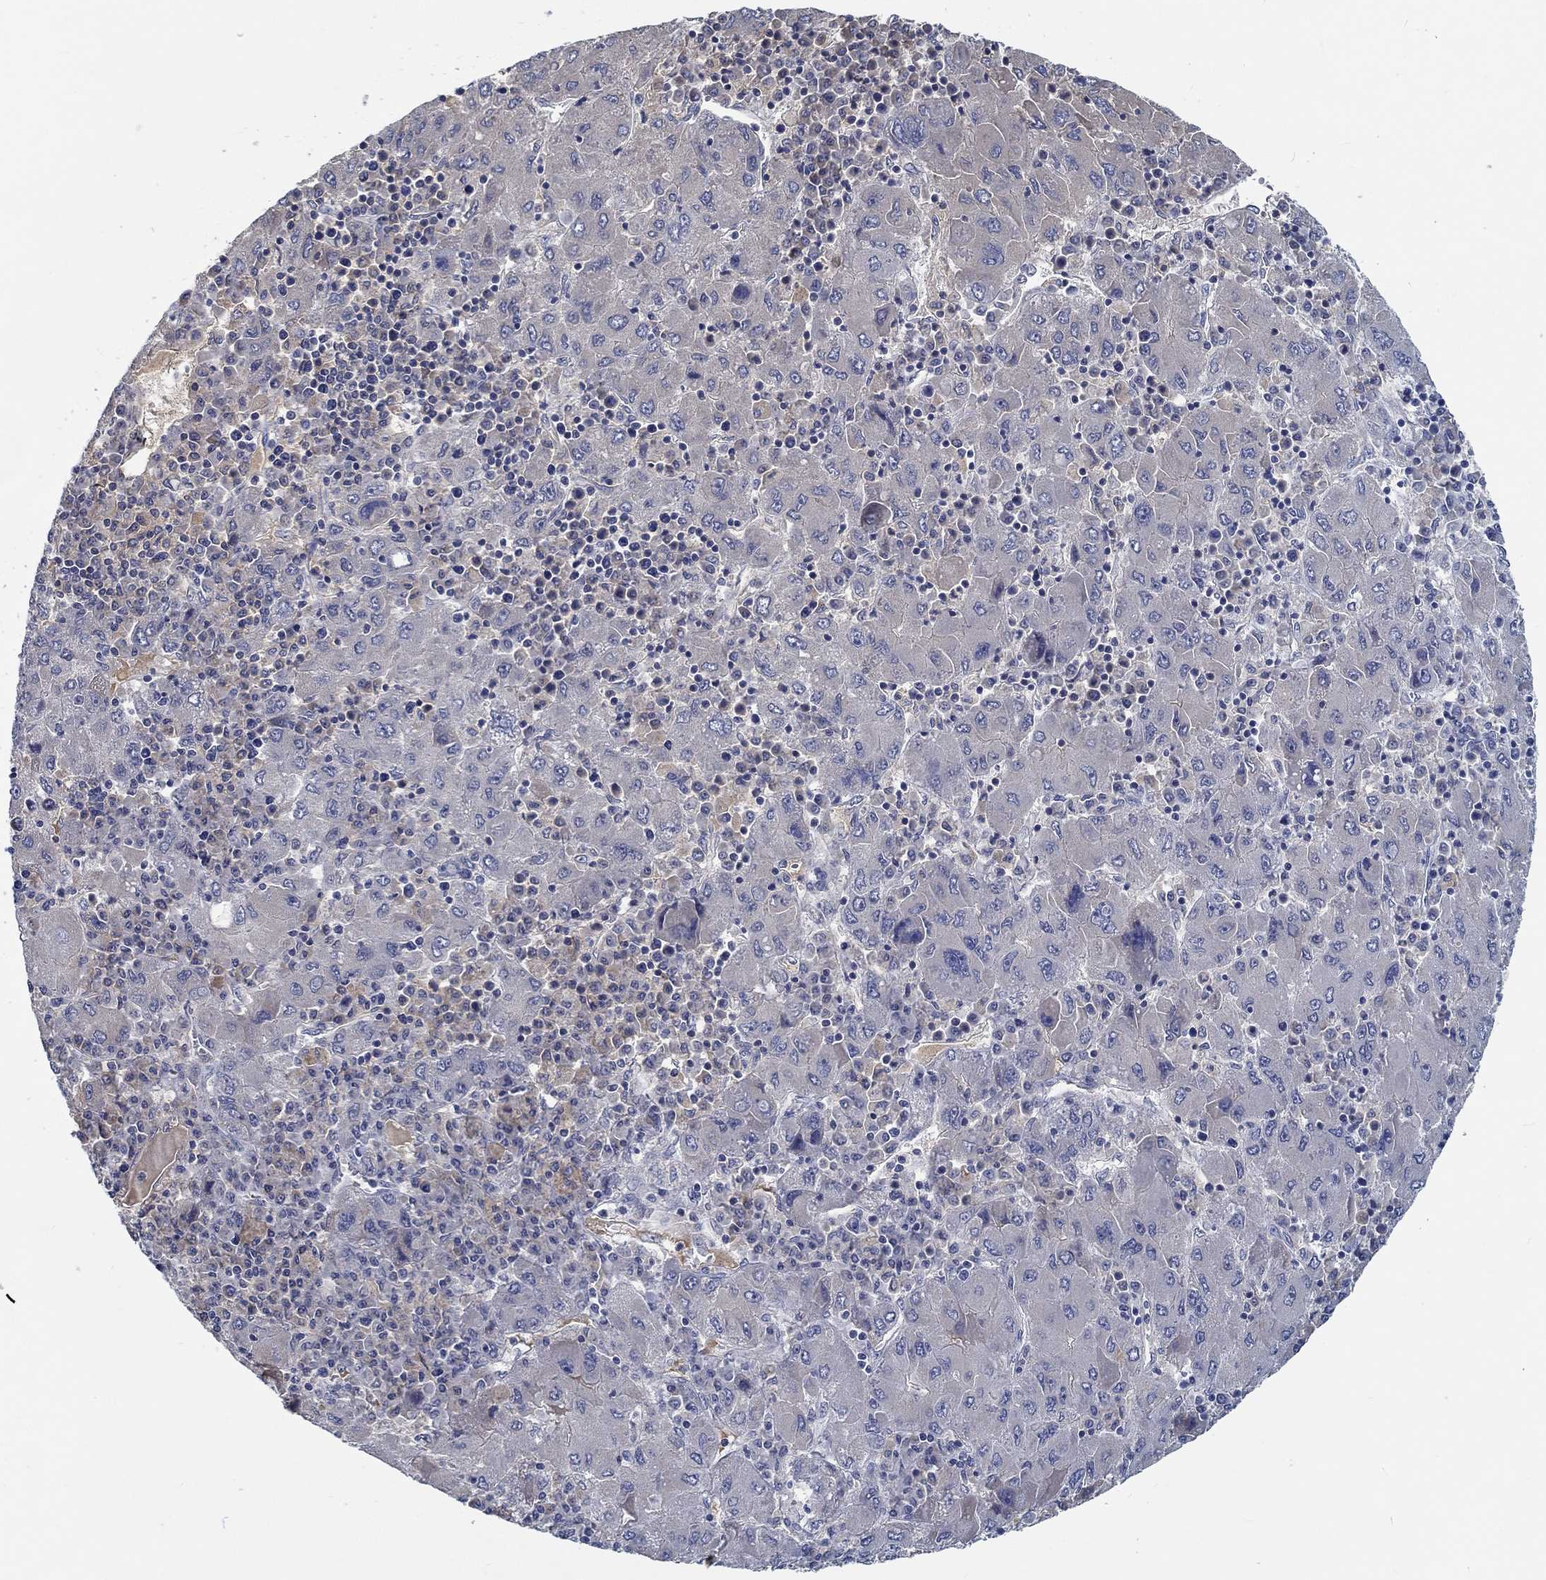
{"staining": {"intensity": "negative", "quantity": "none", "location": "none"}, "tissue": "liver cancer", "cell_type": "Tumor cells", "image_type": "cancer", "snomed": [{"axis": "morphology", "description": "Carcinoma, Hepatocellular, NOS"}, {"axis": "topography", "description": "Liver"}], "caption": "Tumor cells are negative for brown protein staining in hepatocellular carcinoma (liver).", "gene": "MYBPC1", "patient": {"sex": "male", "age": 75}}